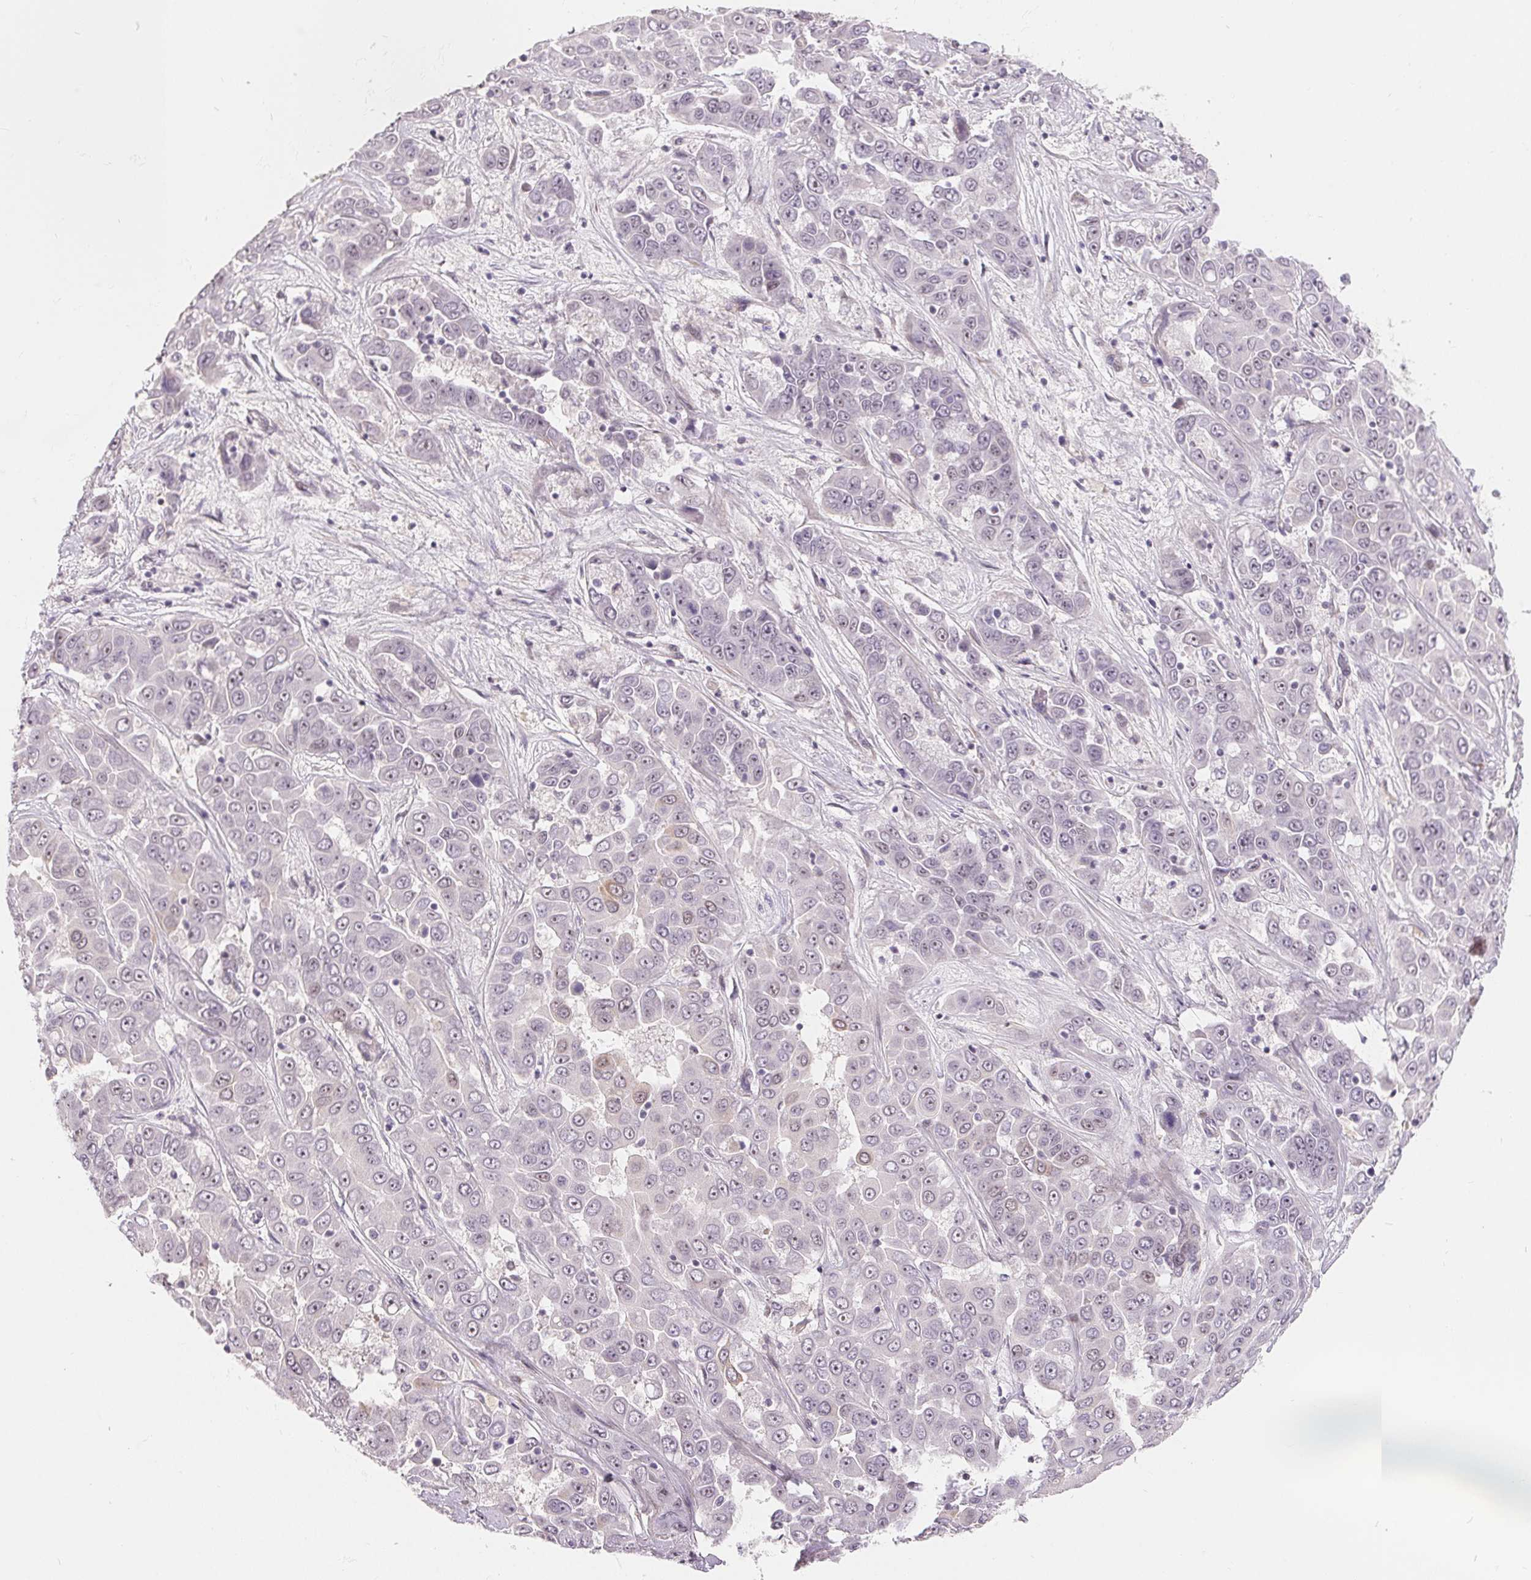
{"staining": {"intensity": "weak", "quantity": "<25%", "location": "nuclear"}, "tissue": "liver cancer", "cell_type": "Tumor cells", "image_type": "cancer", "snomed": [{"axis": "morphology", "description": "Cholangiocarcinoma"}, {"axis": "topography", "description": "Liver"}], "caption": "The immunohistochemistry (IHC) image has no significant positivity in tumor cells of liver cancer tissue. (DAB immunohistochemistry with hematoxylin counter stain).", "gene": "NRG2", "patient": {"sex": "female", "age": 52}}